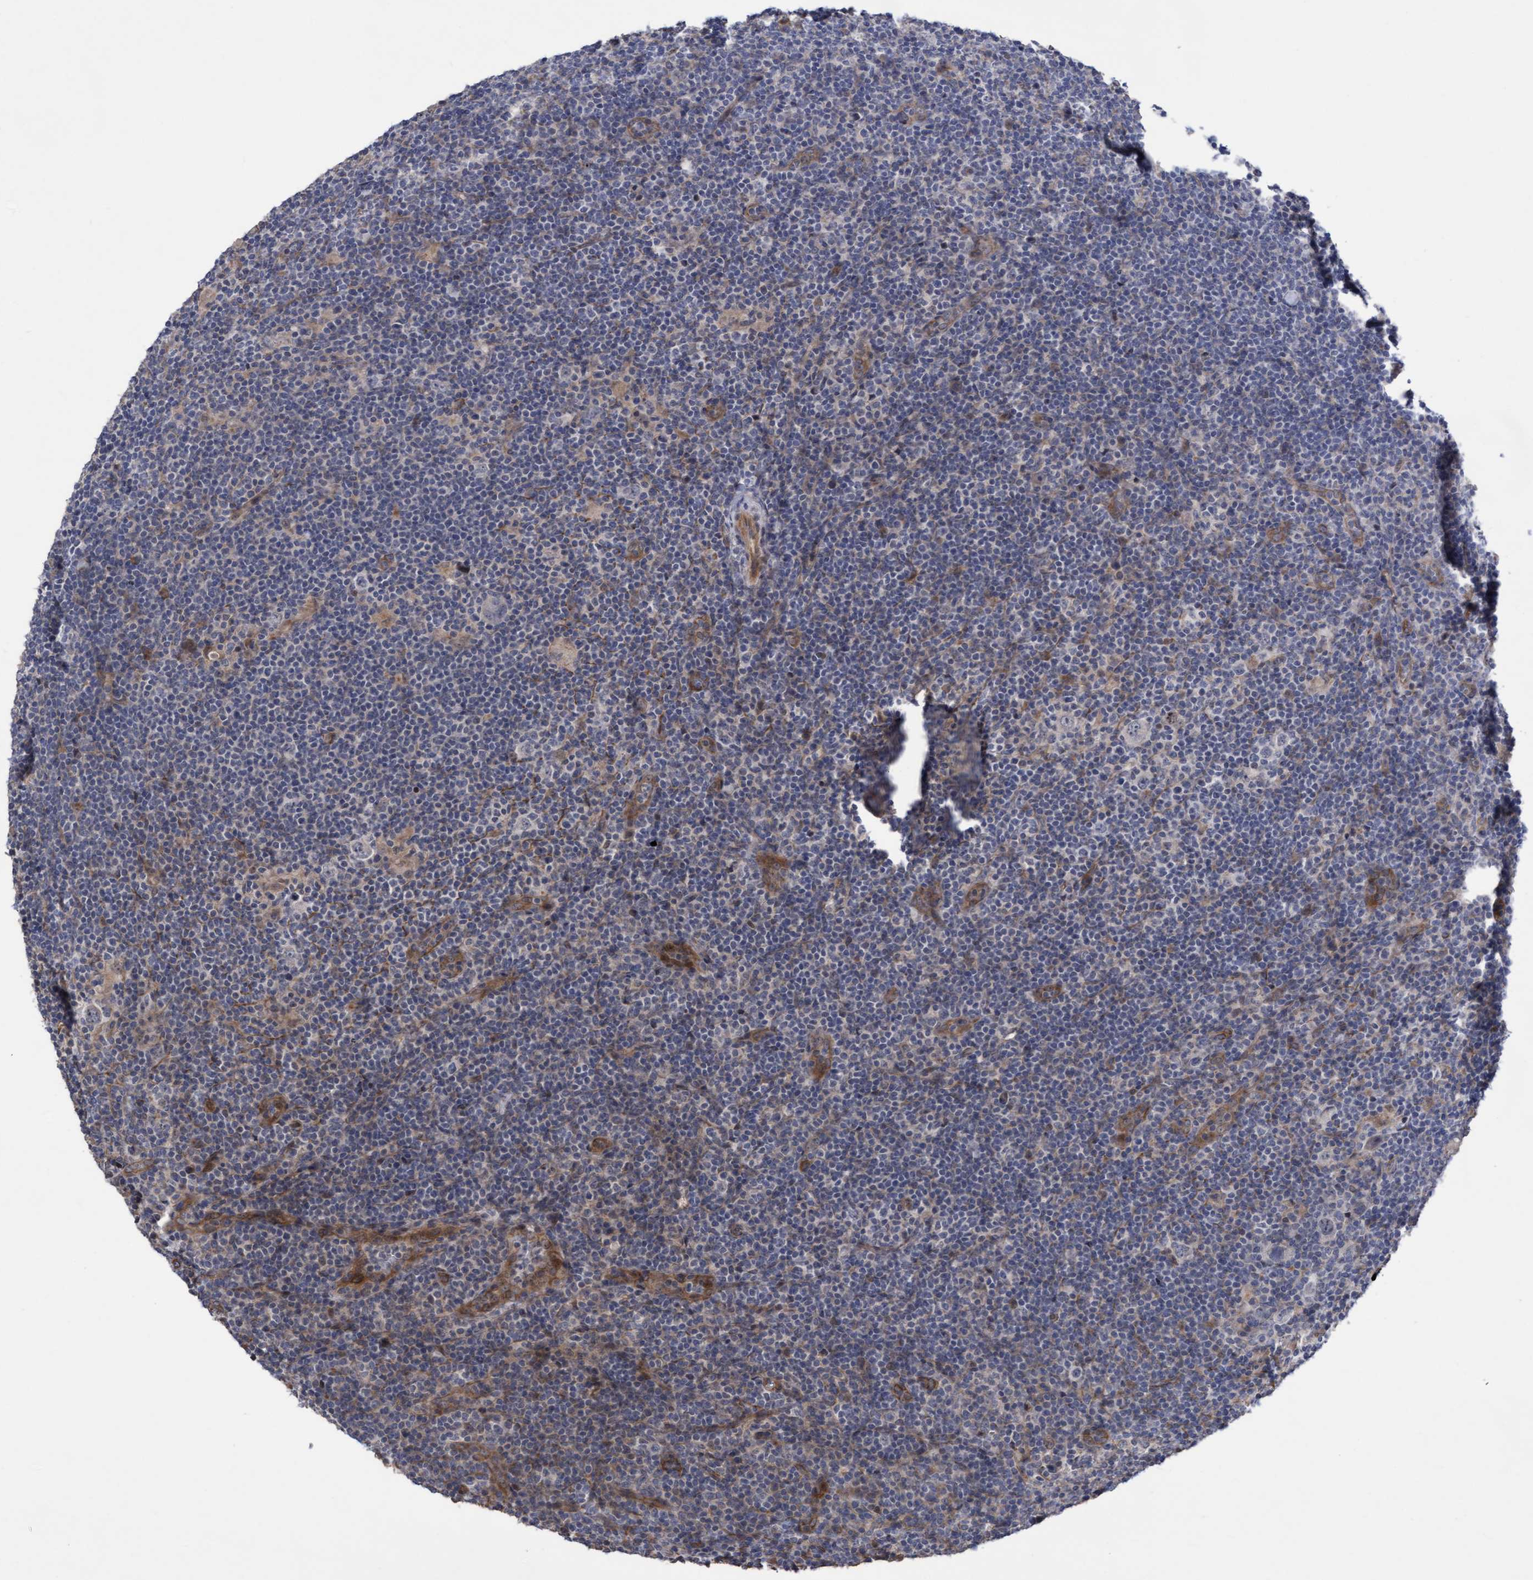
{"staining": {"intensity": "negative", "quantity": "none", "location": "none"}, "tissue": "lymphoma", "cell_type": "Tumor cells", "image_type": "cancer", "snomed": [{"axis": "morphology", "description": "Hodgkin's disease, NOS"}, {"axis": "topography", "description": "Lymph node"}], "caption": "This is an immunohistochemistry image of human Hodgkin's disease. There is no expression in tumor cells.", "gene": "COBL", "patient": {"sex": "female", "age": 57}}